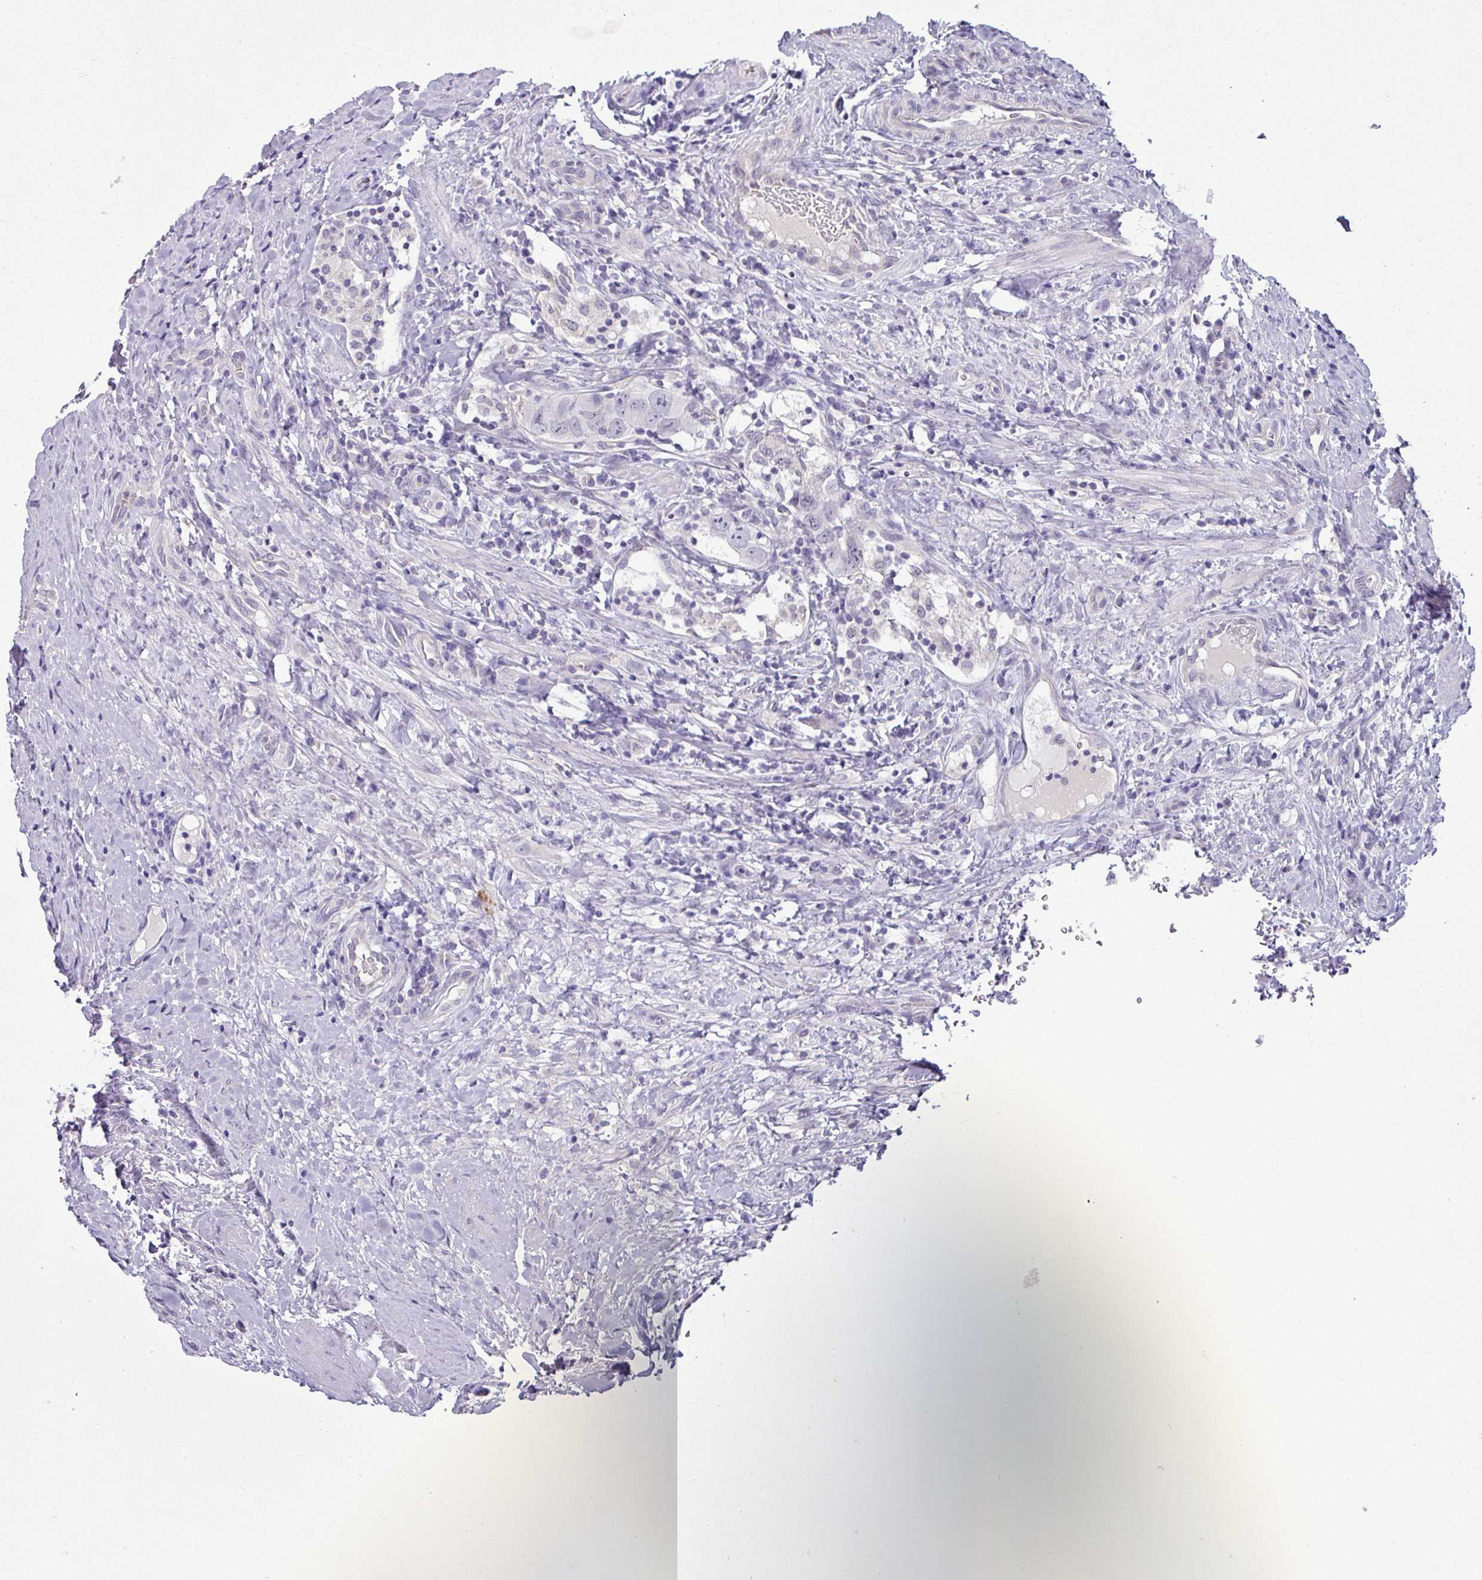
{"staining": {"intensity": "negative", "quantity": "none", "location": "none"}, "tissue": "testis cancer", "cell_type": "Tumor cells", "image_type": "cancer", "snomed": [{"axis": "morphology", "description": "Seminoma, NOS"}, {"axis": "morphology", "description": "Carcinoma, Embryonal, NOS"}, {"axis": "topography", "description": "Testis"}], "caption": "This is an immunohistochemistry (IHC) histopathology image of testis cancer. There is no positivity in tumor cells.", "gene": "HBEGF", "patient": {"sex": "male", "age": 43}}